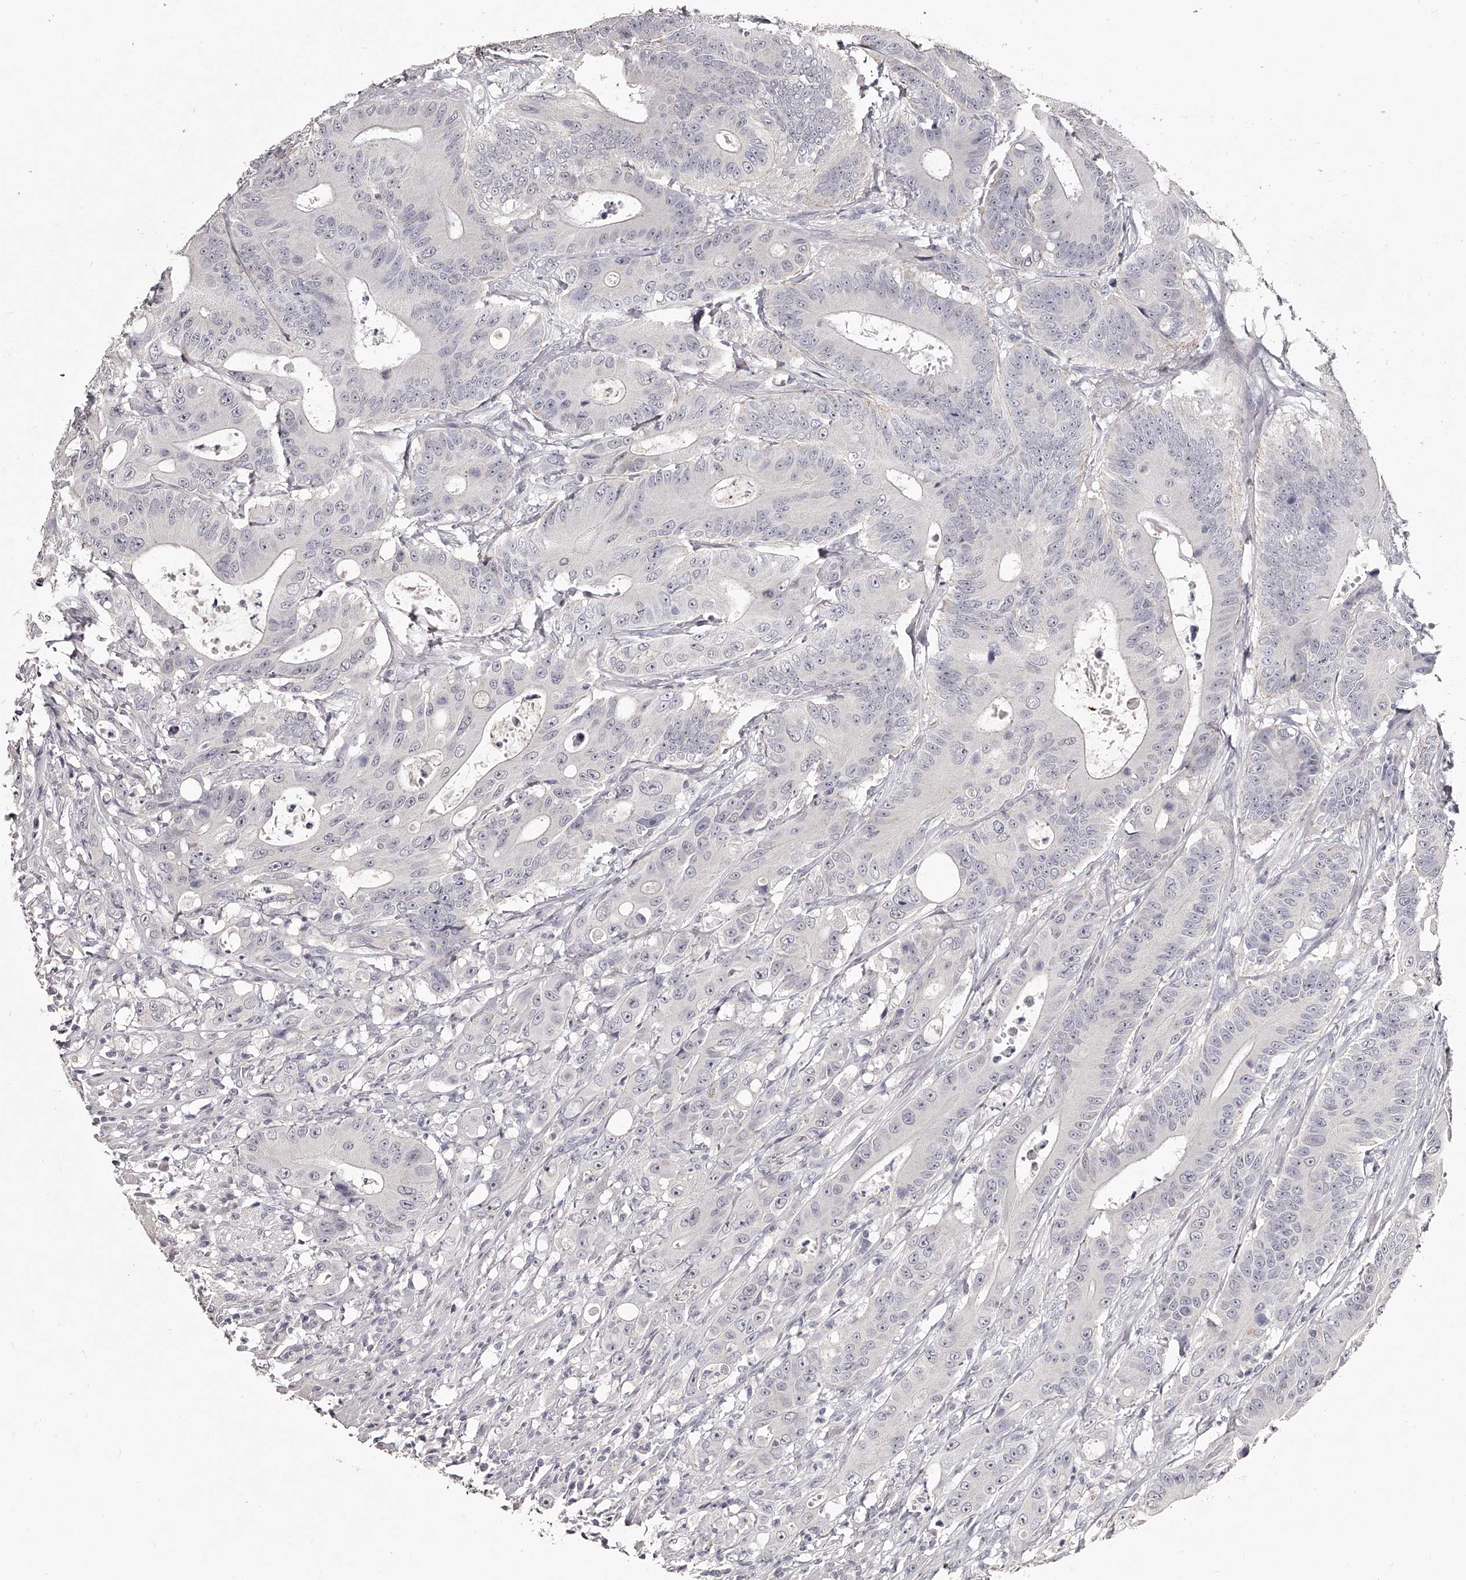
{"staining": {"intensity": "negative", "quantity": "none", "location": "none"}, "tissue": "colorectal cancer", "cell_type": "Tumor cells", "image_type": "cancer", "snomed": [{"axis": "morphology", "description": "Adenocarcinoma, NOS"}, {"axis": "topography", "description": "Colon"}], "caption": "Tumor cells are negative for brown protein staining in adenocarcinoma (colorectal). Brightfield microscopy of IHC stained with DAB (brown) and hematoxylin (blue), captured at high magnification.", "gene": "NT5DC1", "patient": {"sex": "male", "age": 83}}